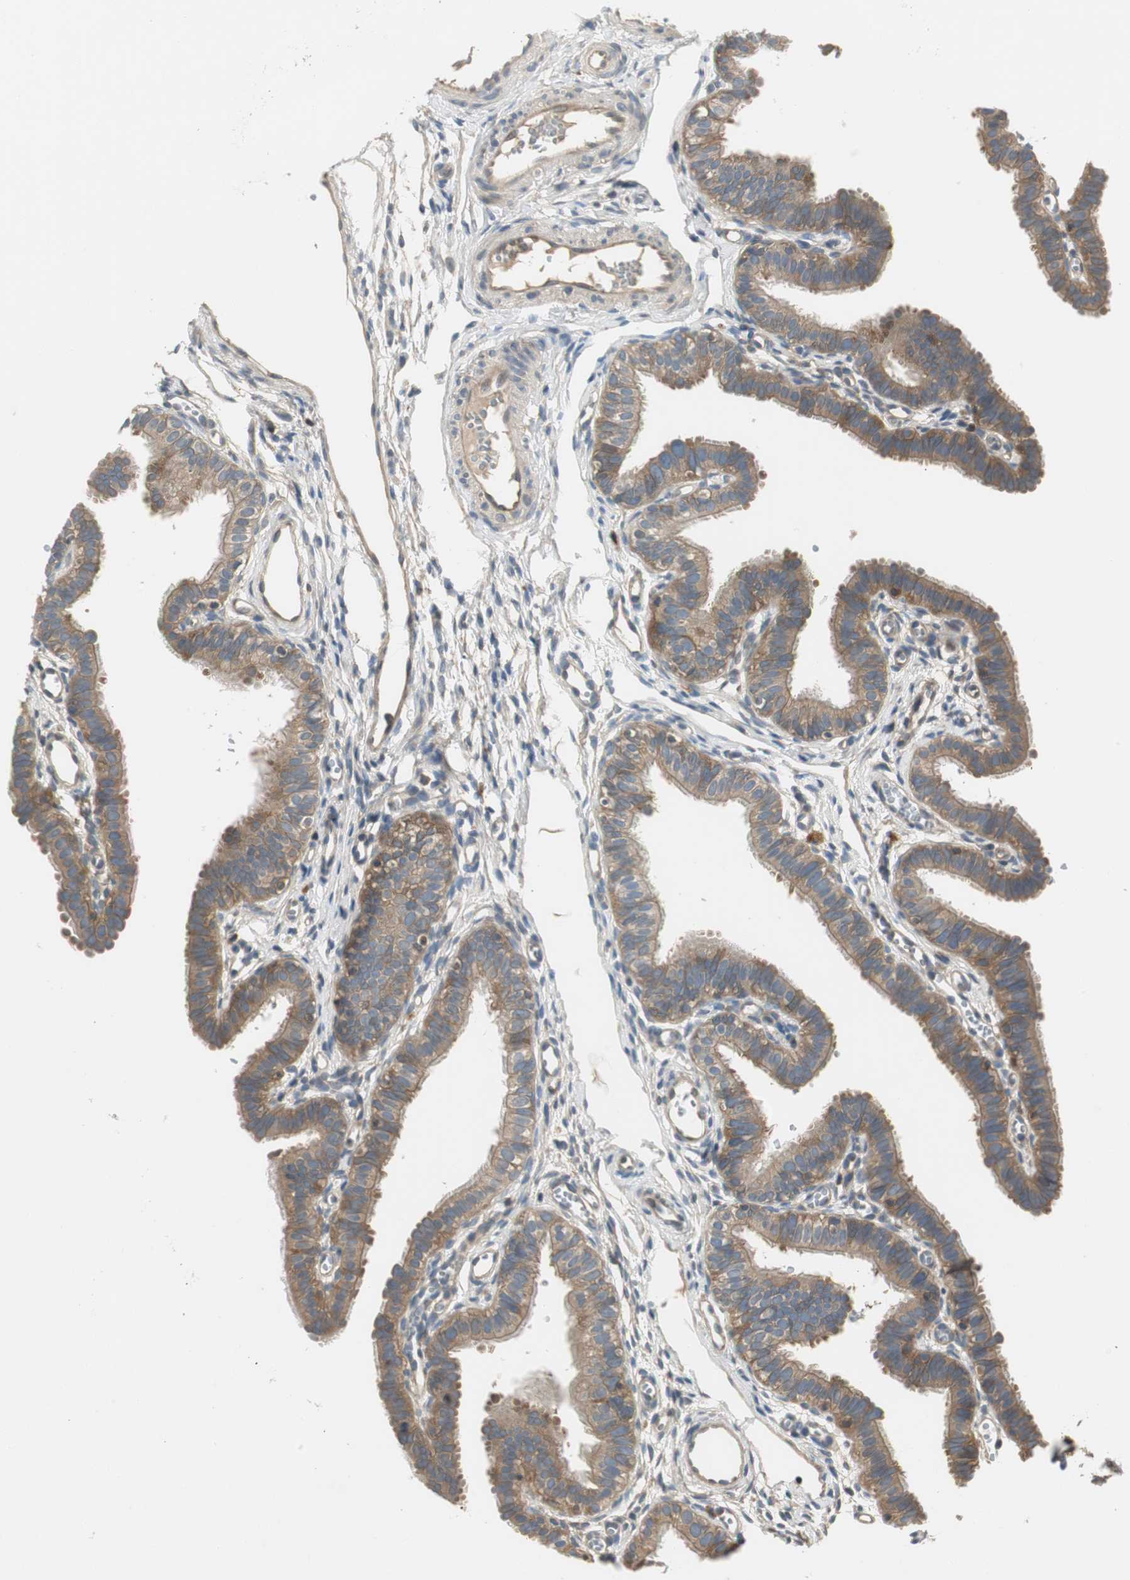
{"staining": {"intensity": "moderate", "quantity": ">75%", "location": "cytoplasmic/membranous"}, "tissue": "fallopian tube", "cell_type": "Glandular cells", "image_type": "normal", "snomed": [{"axis": "morphology", "description": "Normal tissue, NOS"}, {"axis": "topography", "description": "Fallopian tube"}, {"axis": "topography", "description": "Placenta"}], "caption": "Fallopian tube stained for a protein exhibits moderate cytoplasmic/membranous positivity in glandular cells. The protein is stained brown, and the nuclei are stained in blue (DAB IHC with brightfield microscopy, high magnification).", "gene": "PRKAA1", "patient": {"sex": "female", "age": 34}}